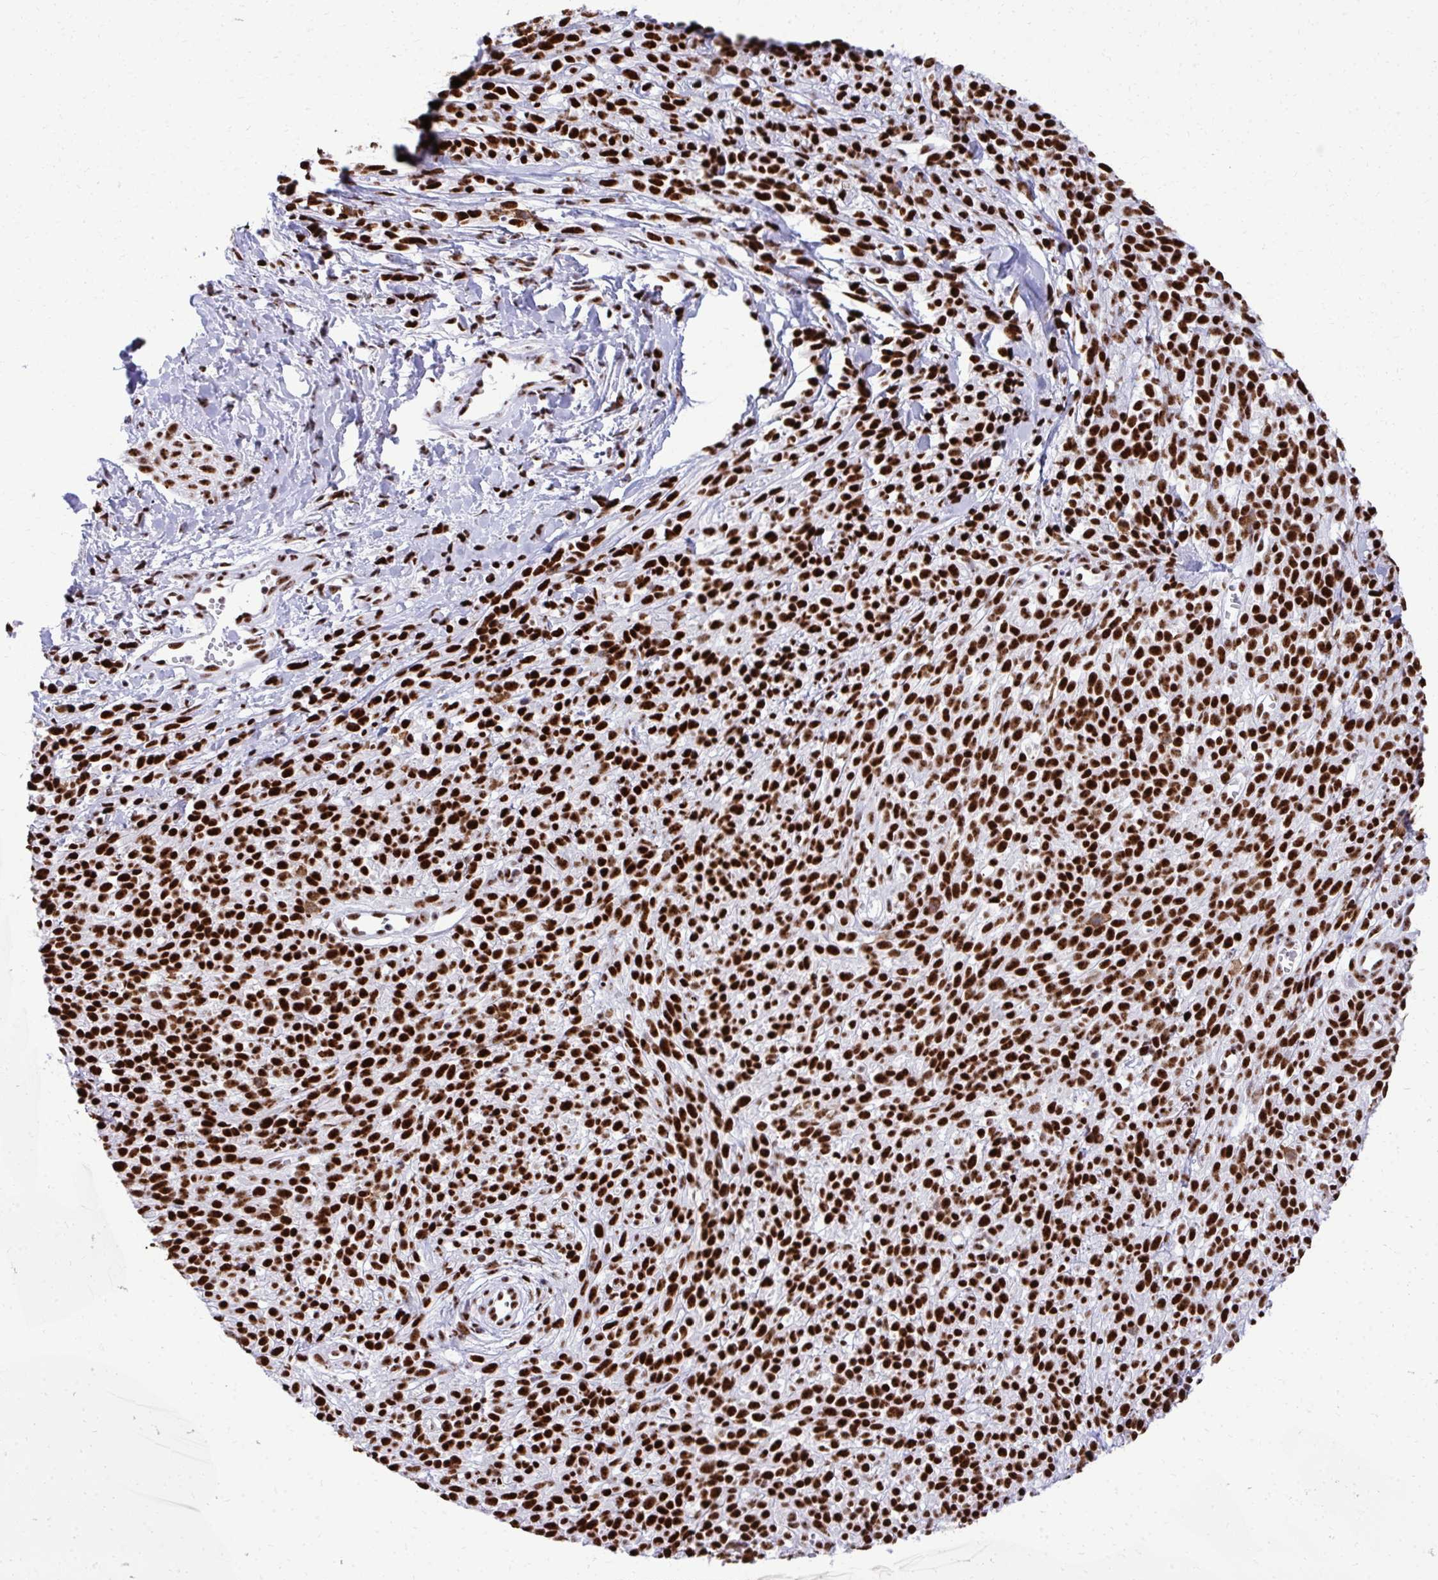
{"staining": {"intensity": "strong", "quantity": ">75%", "location": "nuclear"}, "tissue": "melanoma", "cell_type": "Tumor cells", "image_type": "cancer", "snomed": [{"axis": "morphology", "description": "Malignant melanoma, NOS"}, {"axis": "topography", "description": "Skin"}, {"axis": "topography", "description": "Skin of trunk"}], "caption": "Immunohistochemistry (IHC) (DAB) staining of melanoma displays strong nuclear protein expression in approximately >75% of tumor cells.", "gene": "PELP1", "patient": {"sex": "male", "age": 74}}